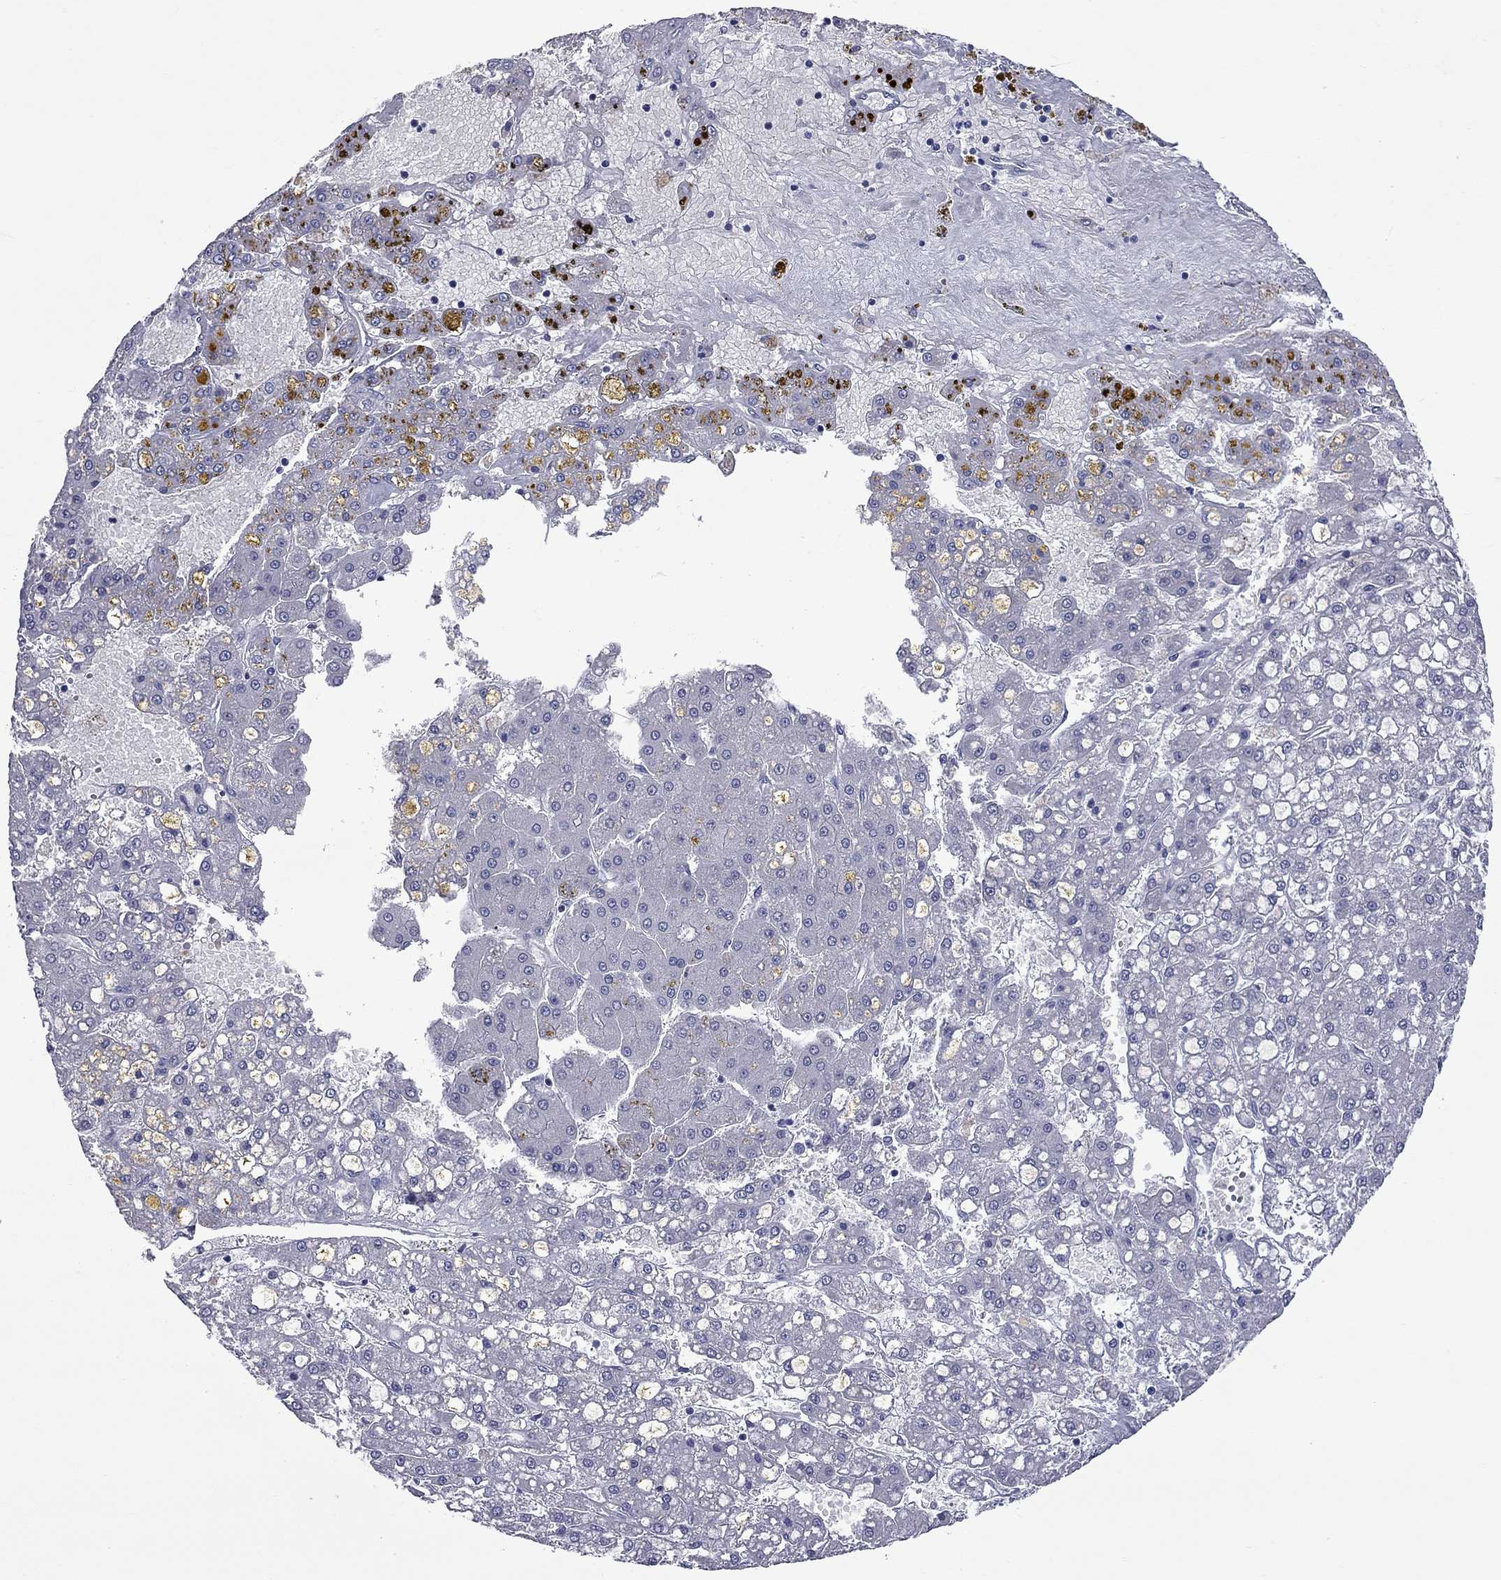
{"staining": {"intensity": "negative", "quantity": "none", "location": "none"}, "tissue": "liver cancer", "cell_type": "Tumor cells", "image_type": "cancer", "snomed": [{"axis": "morphology", "description": "Carcinoma, Hepatocellular, NOS"}, {"axis": "topography", "description": "Liver"}], "caption": "An IHC photomicrograph of liver hepatocellular carcinoma is shown. There is no staining in tumor cells of liver hepatocellular carcinoma.", "gene": "UNC119B", "patient": {"sex": "male", "age": 67}}